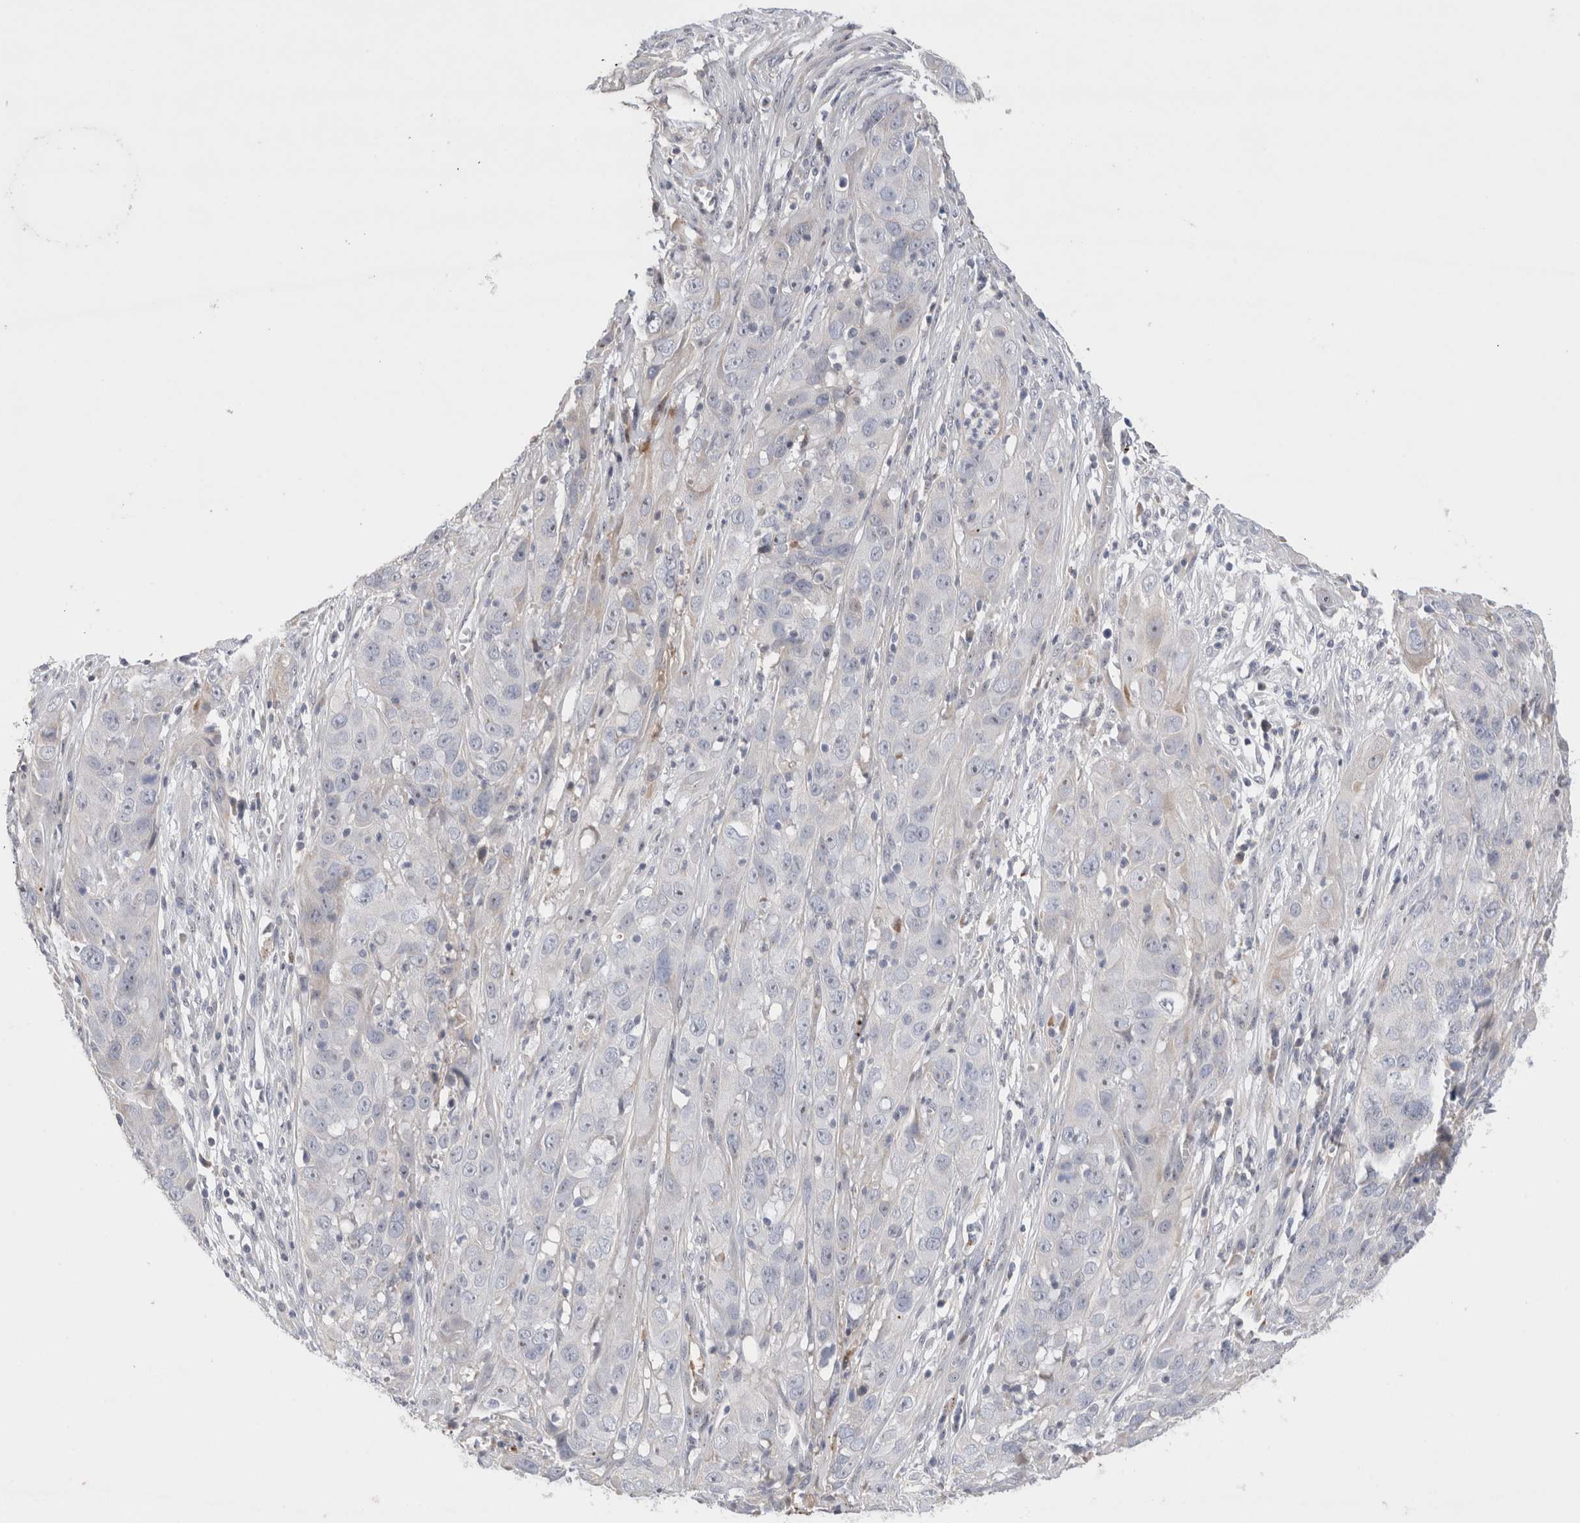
{"staining": {"intensity": "negative", "quantity": "none", "location": "none"}, "tissue": "cervical cancer", "cell_type": "Tumor cells", "image_type": "cancer", "snomed": [{"axis": "morphology", "description": "Squamous cell carcinoma, NOS"}, {"axis": "topography", "description": "Cervix"}], "caption": "Human cervical cancer stained for a protein using immunohistochemistry (IHC) shows no expression in tumor cells.", "gene": "ECHDC2", "patient": {"sex": "female", "age": 32}}